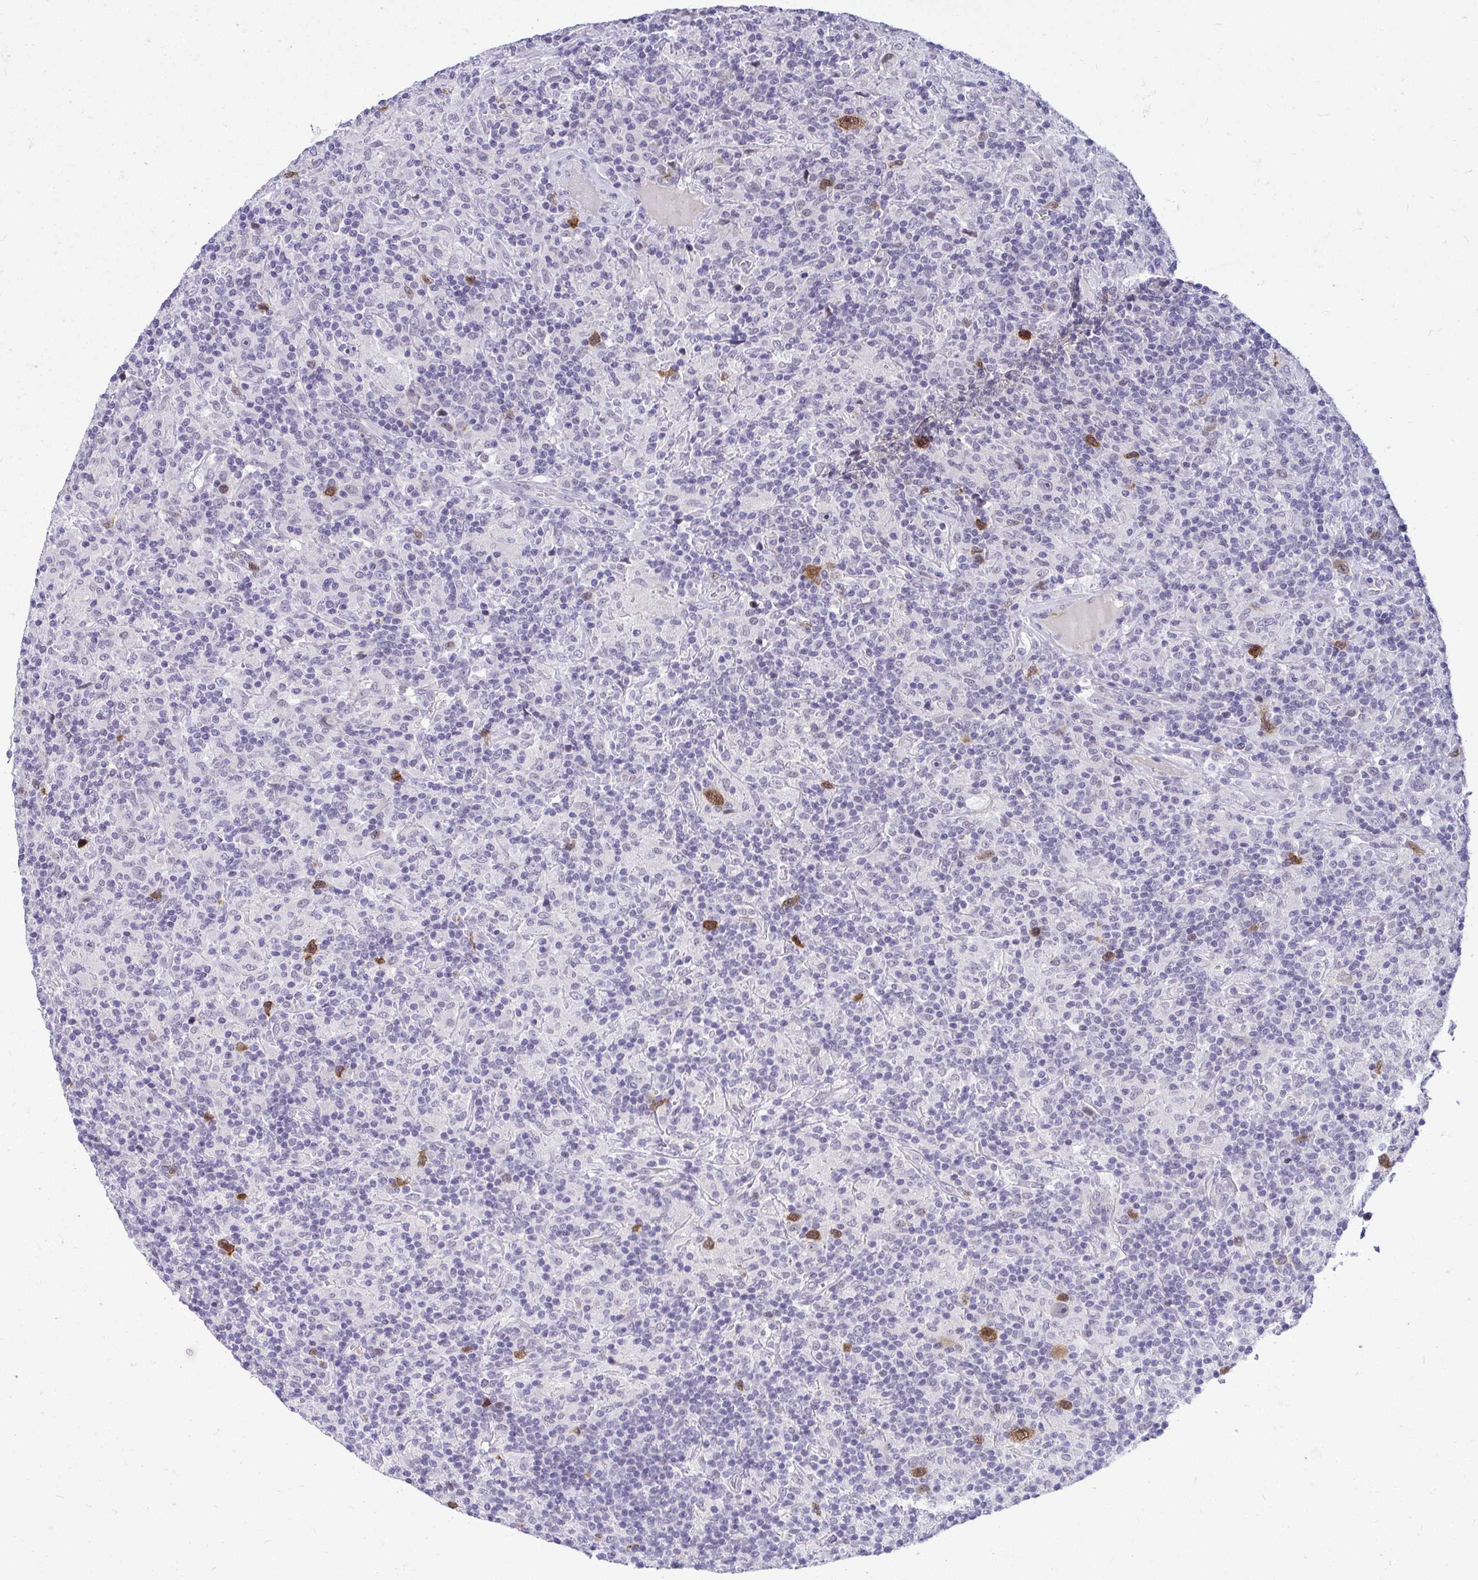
{"staining": {"intensity": "moderate", "quantity": ">75%", "location": "nuclear"}, "tissue": "lymphoma", "cell_type": "Tumor cells", "image_type": "cancer", "snomed": [{"axis": "morphology", "description": "Hodgkin's disease, NOS"}, {"axis": "topography", "description": "Lymph node"}], "caption": "This photomicrograph exhibits immunohistochemistry staining of human Hodgkin's disease, with medium moderate nuclear expression in approximately >75% of tumor cells.", "gene": "CDC20", "patient": {"sex": "male", "age": 70}}